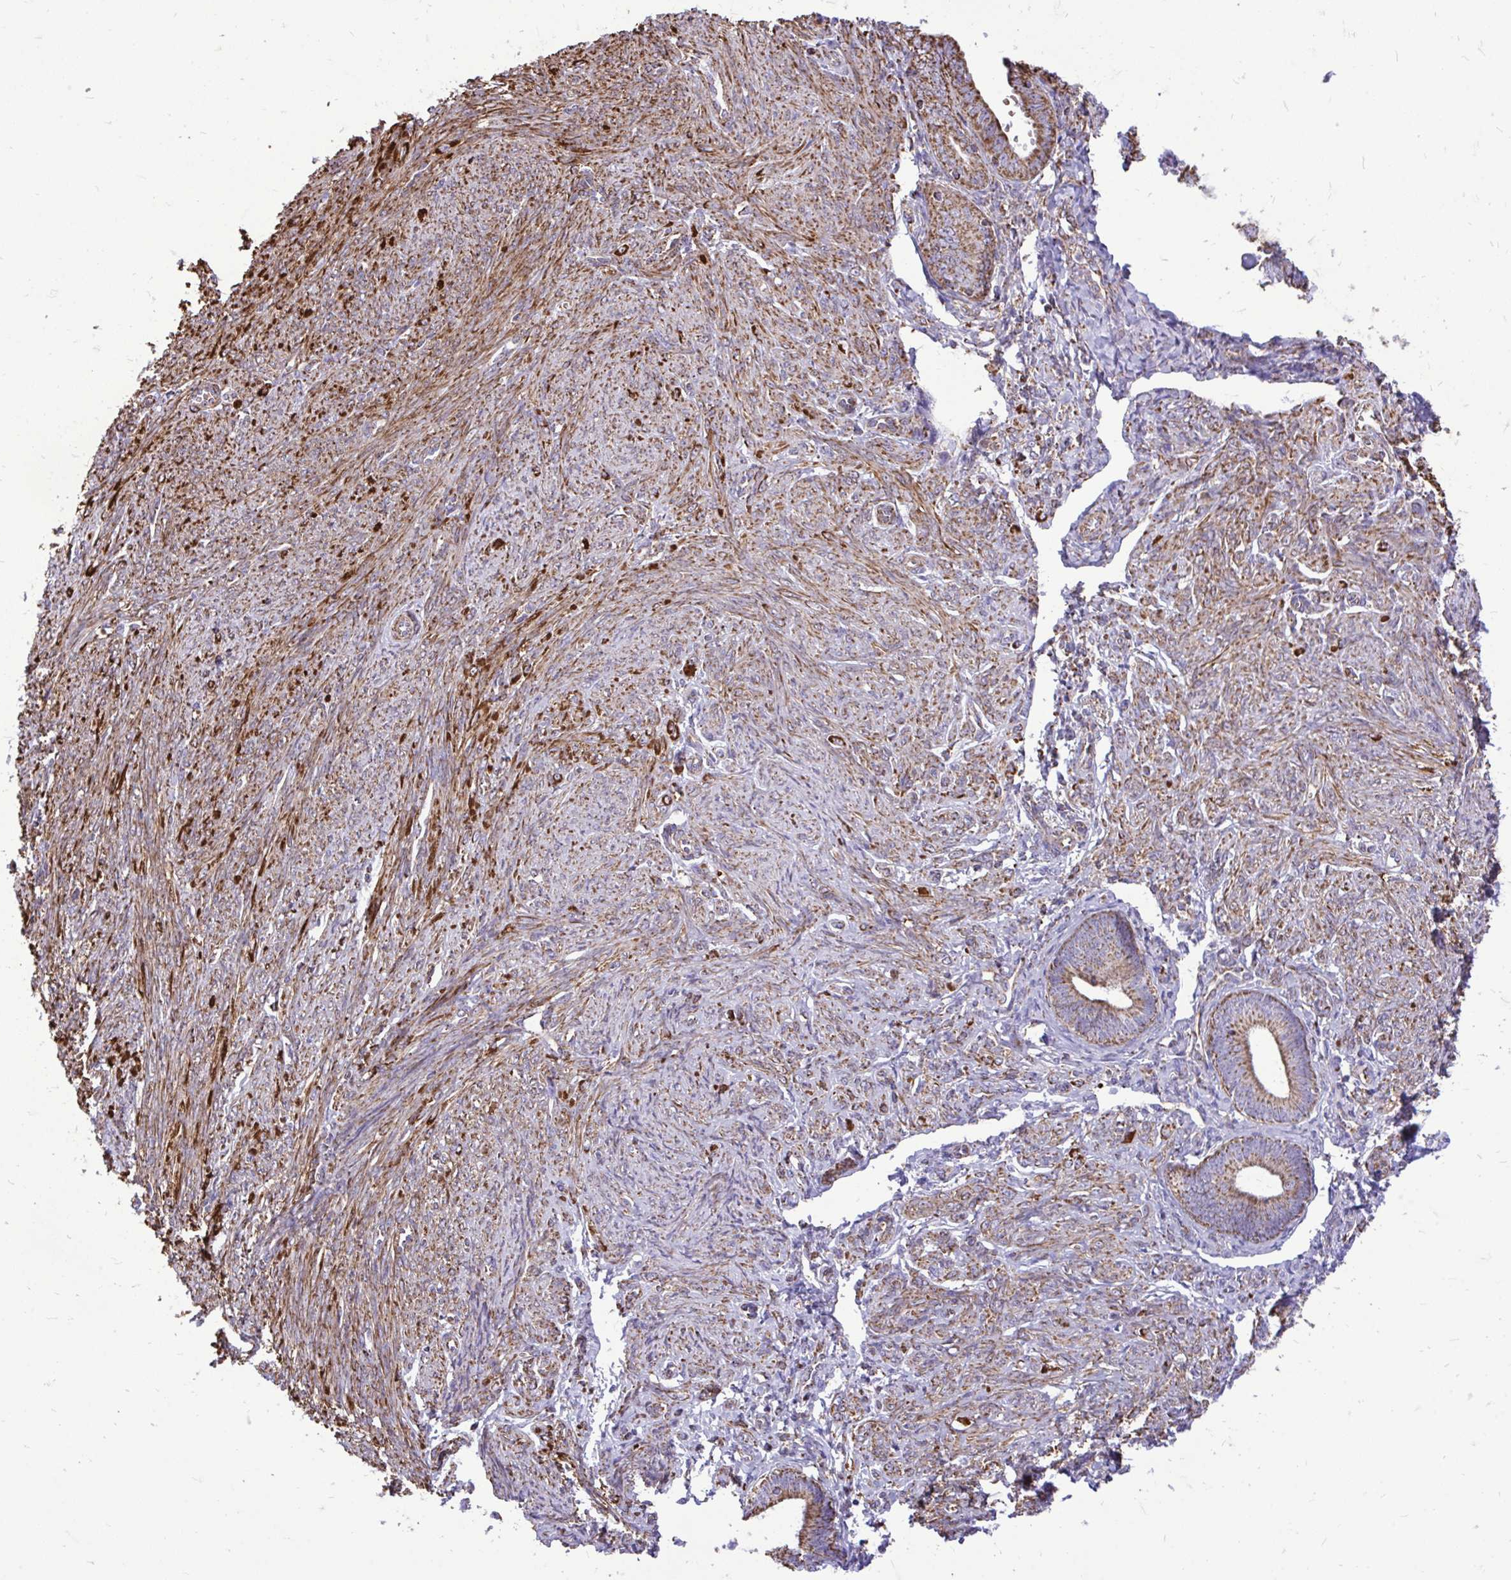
{"staining": {"intensity": "moderate", "quantity": ">75%", "location": "cytoplasmic/membranous"}, "tissue": "endometrial cancer", "cell_type": "Tumor cells", "image_type": "cancer", "snomed": [{"axis": "morphology", "description": "Adenocarcinoma, NOS"}, {"axis": "topography", "description": "Endometrium"}], "caption": "Protein expression analysis of human endometrial cancer (adenocarcinoma) reveals moderate cytoplasmic/membranous positivity in approximately >75% of tumor cells.", "gene": "UBE2C", "patient": {"sex": "female", "age": 87}}